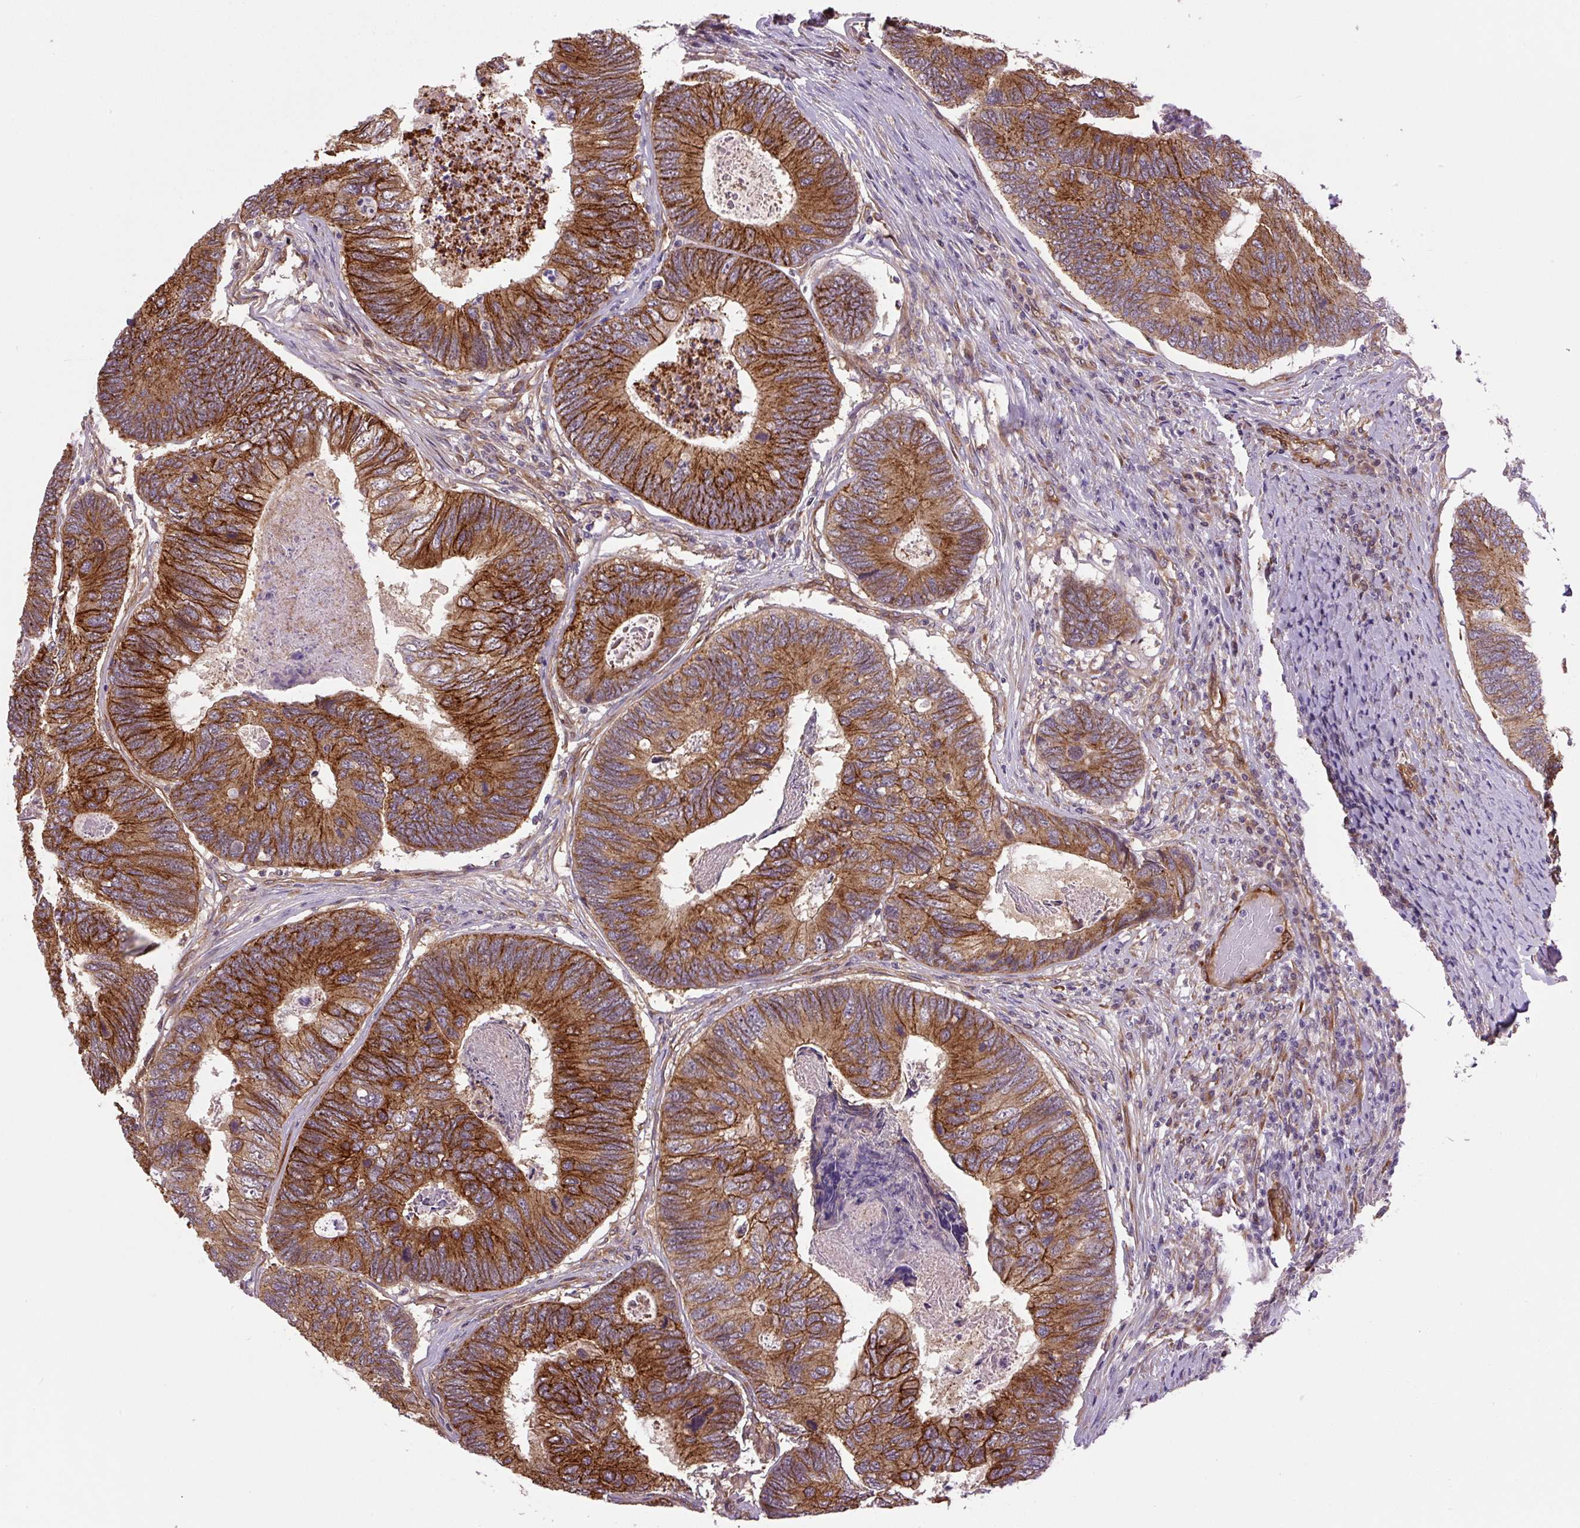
{"staining": {"intensity": "strong", "quantity": ">75%", "location": "cytoplasmic/membranous"}, "tissue": "colorectal cancer", "cell_type": "Tumor cells", "image_type": "cancer", "snomed": [{"axis": "morphology", "description": "Adenocarcinoma, NOS"}, {"axis": "topography", "description": "Colon"}], "caption": "Immunohistochemistry (IHC) of human colorectal cancer (adenocarcinoma) shows high levels of strong cytoplasmic/membranous positivity in approximately >75% of tumor cells.", "gene": "SEPTIN10", "patient": {"sex": "female", "age": 67}}